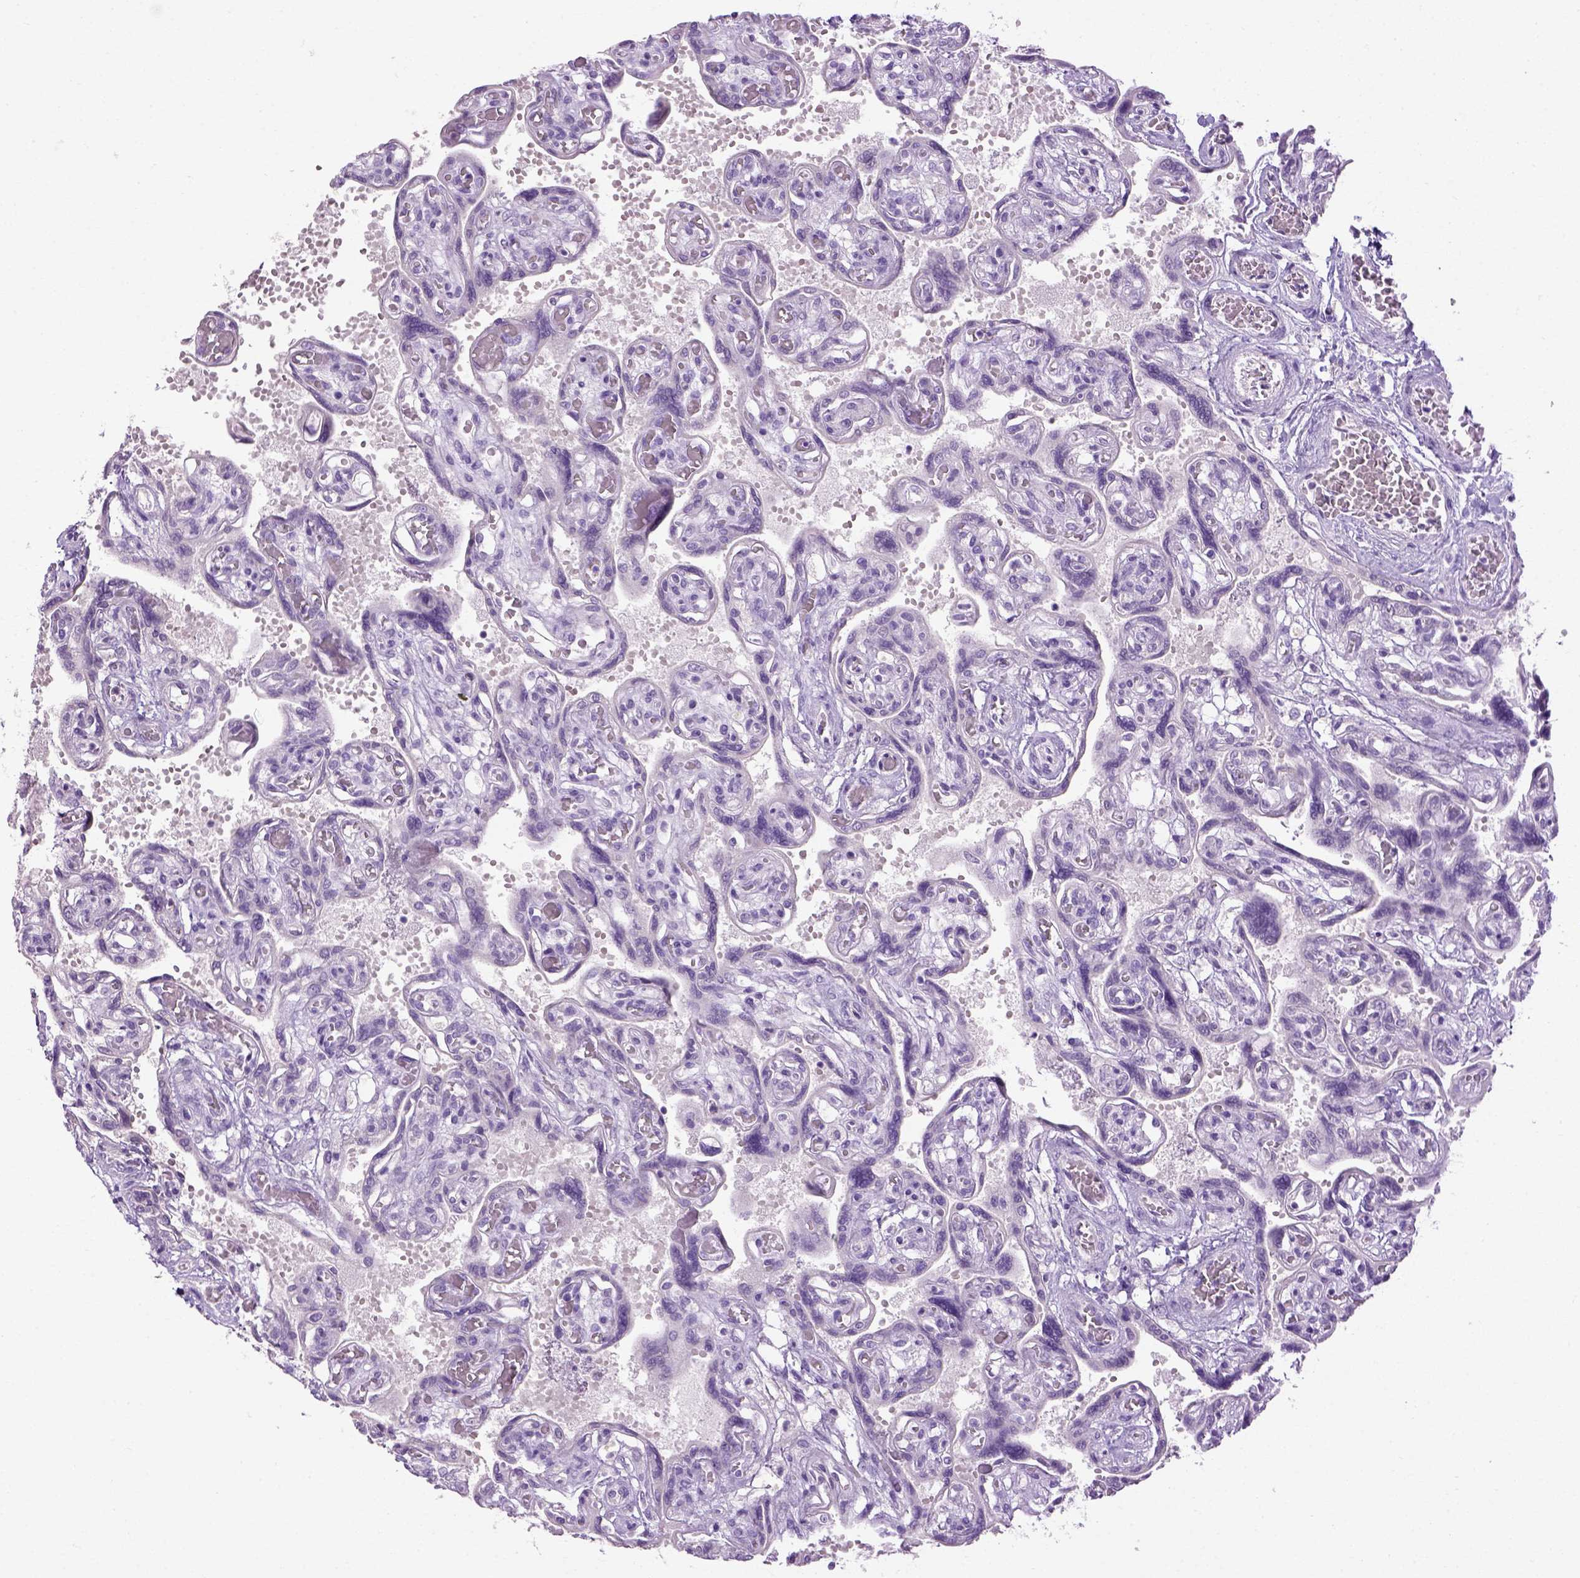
{"staining": {"intensity": "negative", "quantity": "none", "location": "none"}, "tissue": "placenta", "cell_type": "Decidual cells", "image_type": "normal", "snomed": [{"axis": "morphology", "description": "Normal tissue, NOS"}, {"axis": "topography", "description": "Placenta"}], "caption": "Immunohistochemistry image of normal placenta: human placenta stained with DAB demonstrates no significant protein expression in decidual cells. (Brightfield microscopy of DAB (3,3'-diaminobenzidine) immunohistochemistry (IHC) at high magnification).", "gene": "CYP24A1", "patient": {"sex": "female", "age": 32}}